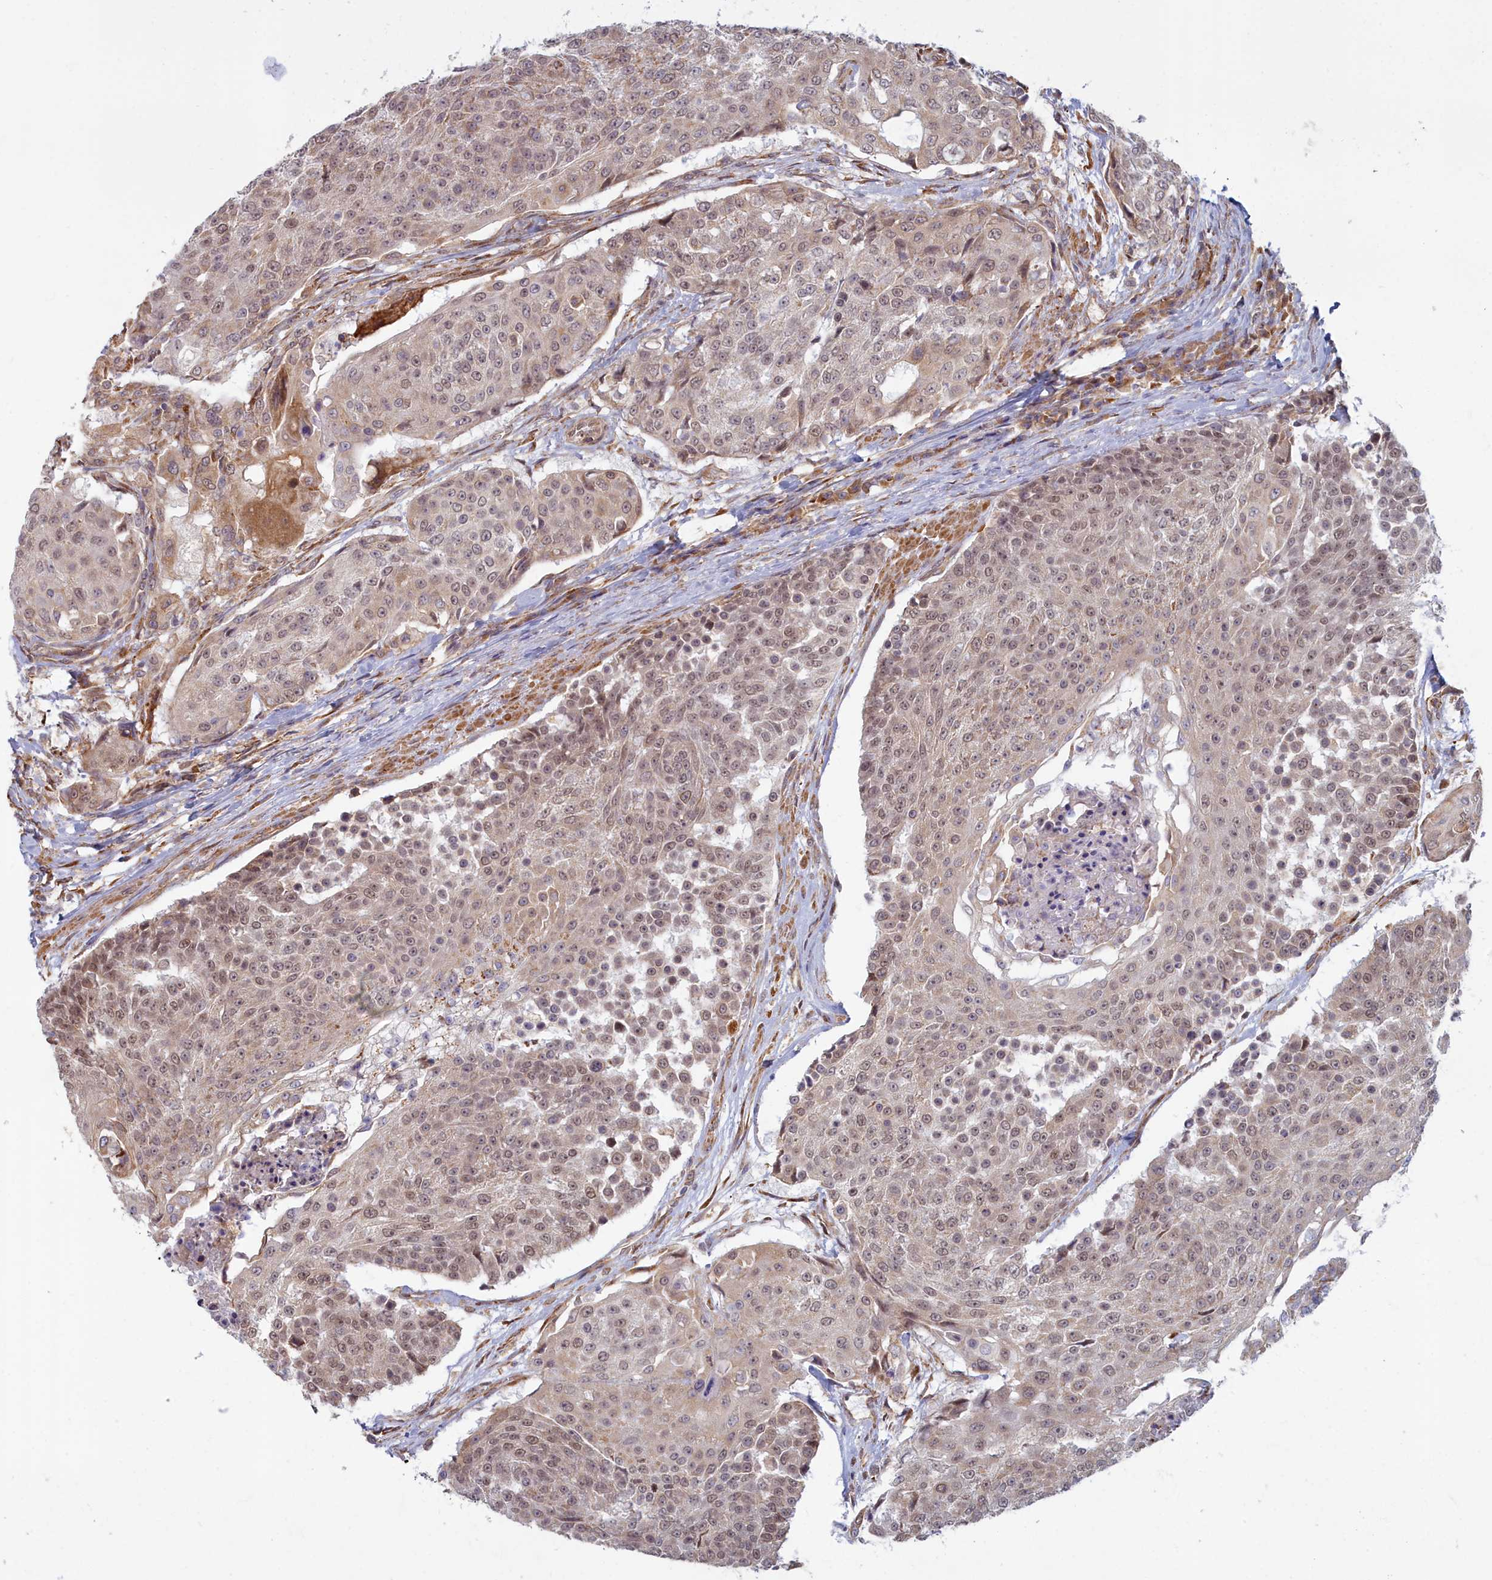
{"staining": {"intensity": "weak", "quantity": "25%-75%", "location": "nuclear"}, "tissue": "urothelial cancer", "cell_type": "Tumor cells", "image_type": "cancer", "snomed": [{"axis": "morphology", "description": "Urothelial carcinoma, High grade"}, {"axis": "topography", "description": "Urinary bladder"}], "caption": "A high-resolution image shows IHC staining of urothelial cancer, which exhibits weak nuclear staining in about 25%-75% of tumor cells.", "gene": "MAK16", "patient": {"sex": "female", "age": 63}}